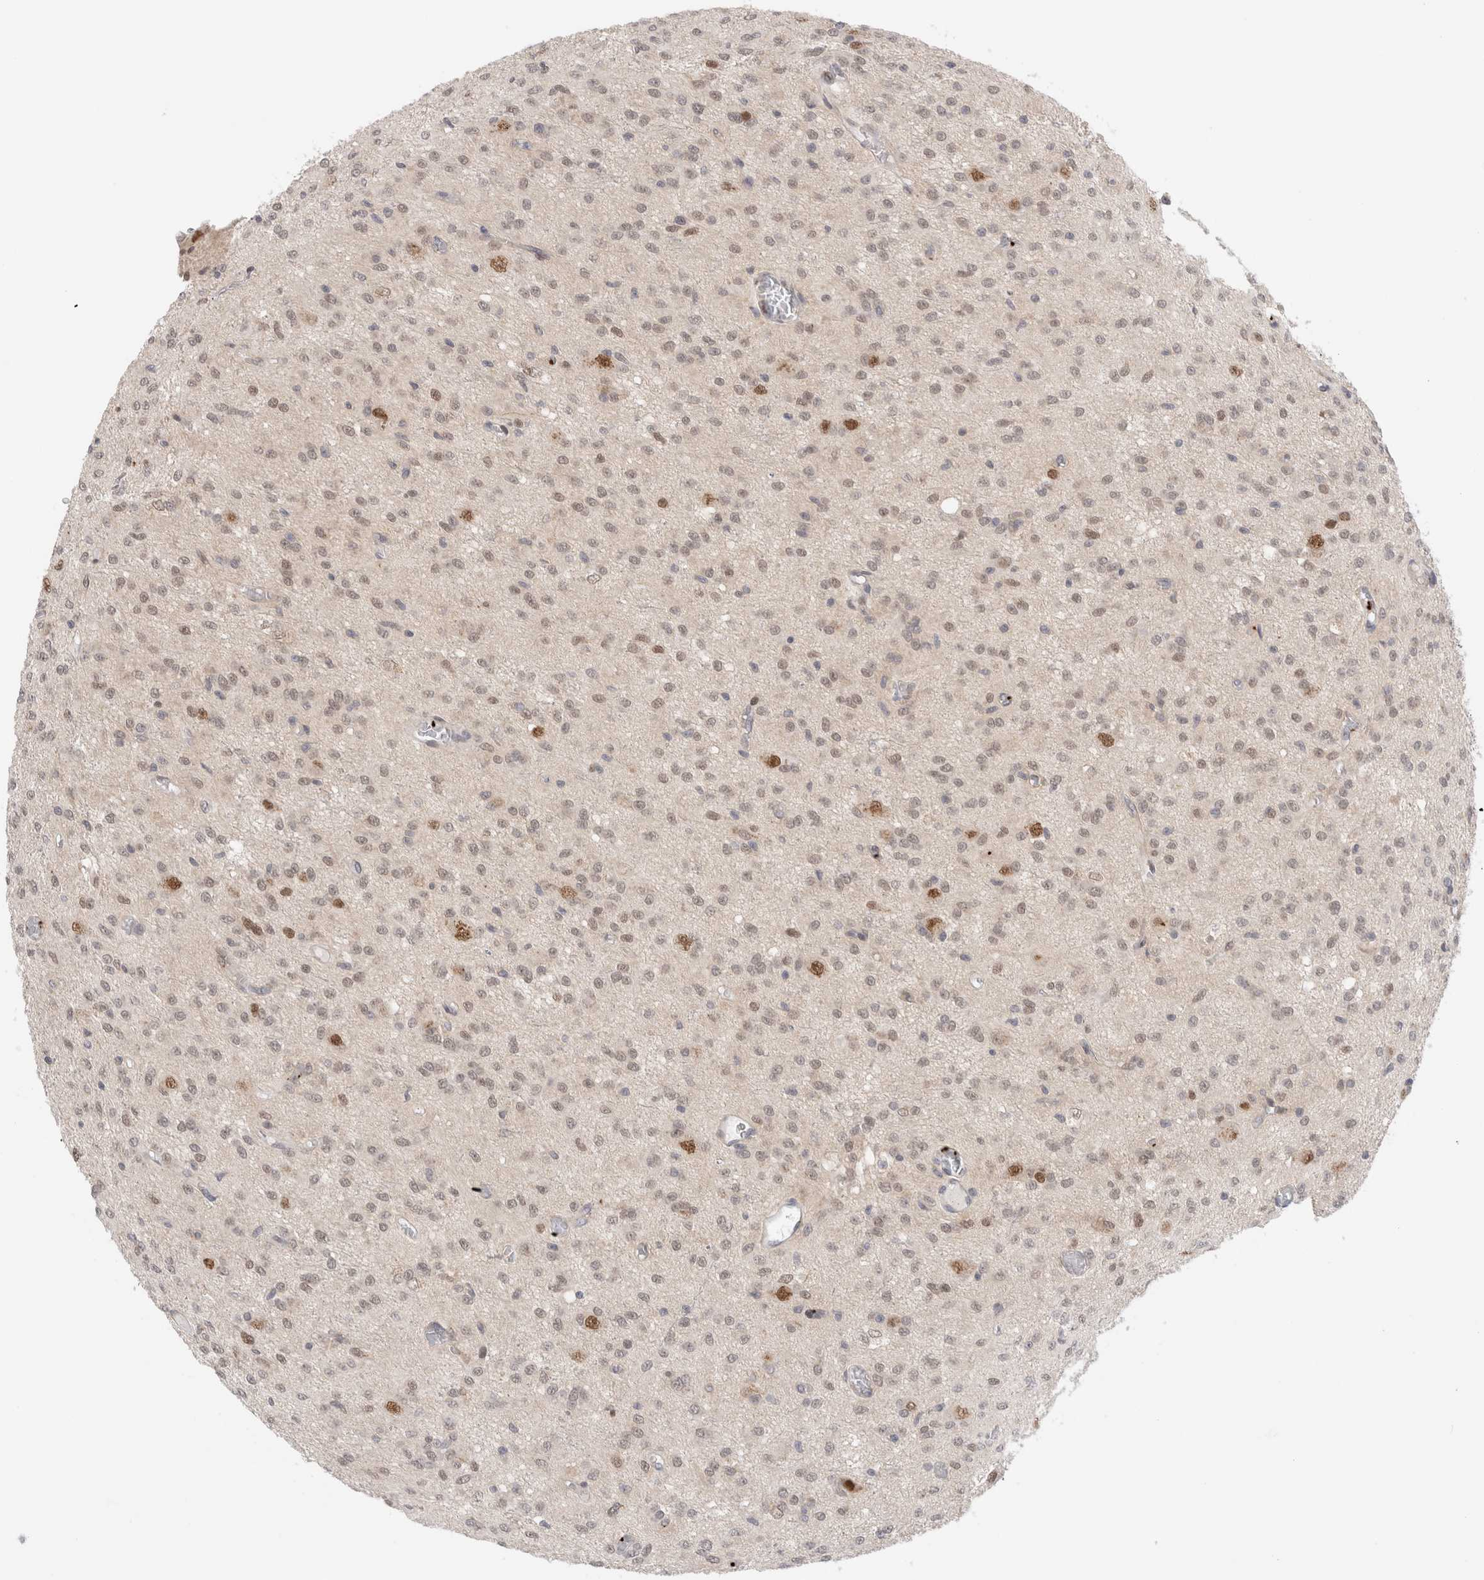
{"staining": {"intensity": "negative", "quantity": "none", "location": "none"}, "tissue": "glioma", "cell_type": "Tumor cells", "image_type": "cancer", "snomed": [{"axis": "morphology", "description": "Glioma, malignant, High grade"}, {"axis": "topography", "description": "Brain"}], "caption": "Malignant glioma (high-grade) was stained to show a protein in brown. There is no significant positivity in tumor cells.", "gene": "VPS28", "patient": {"sex": "female", "age": 59}}